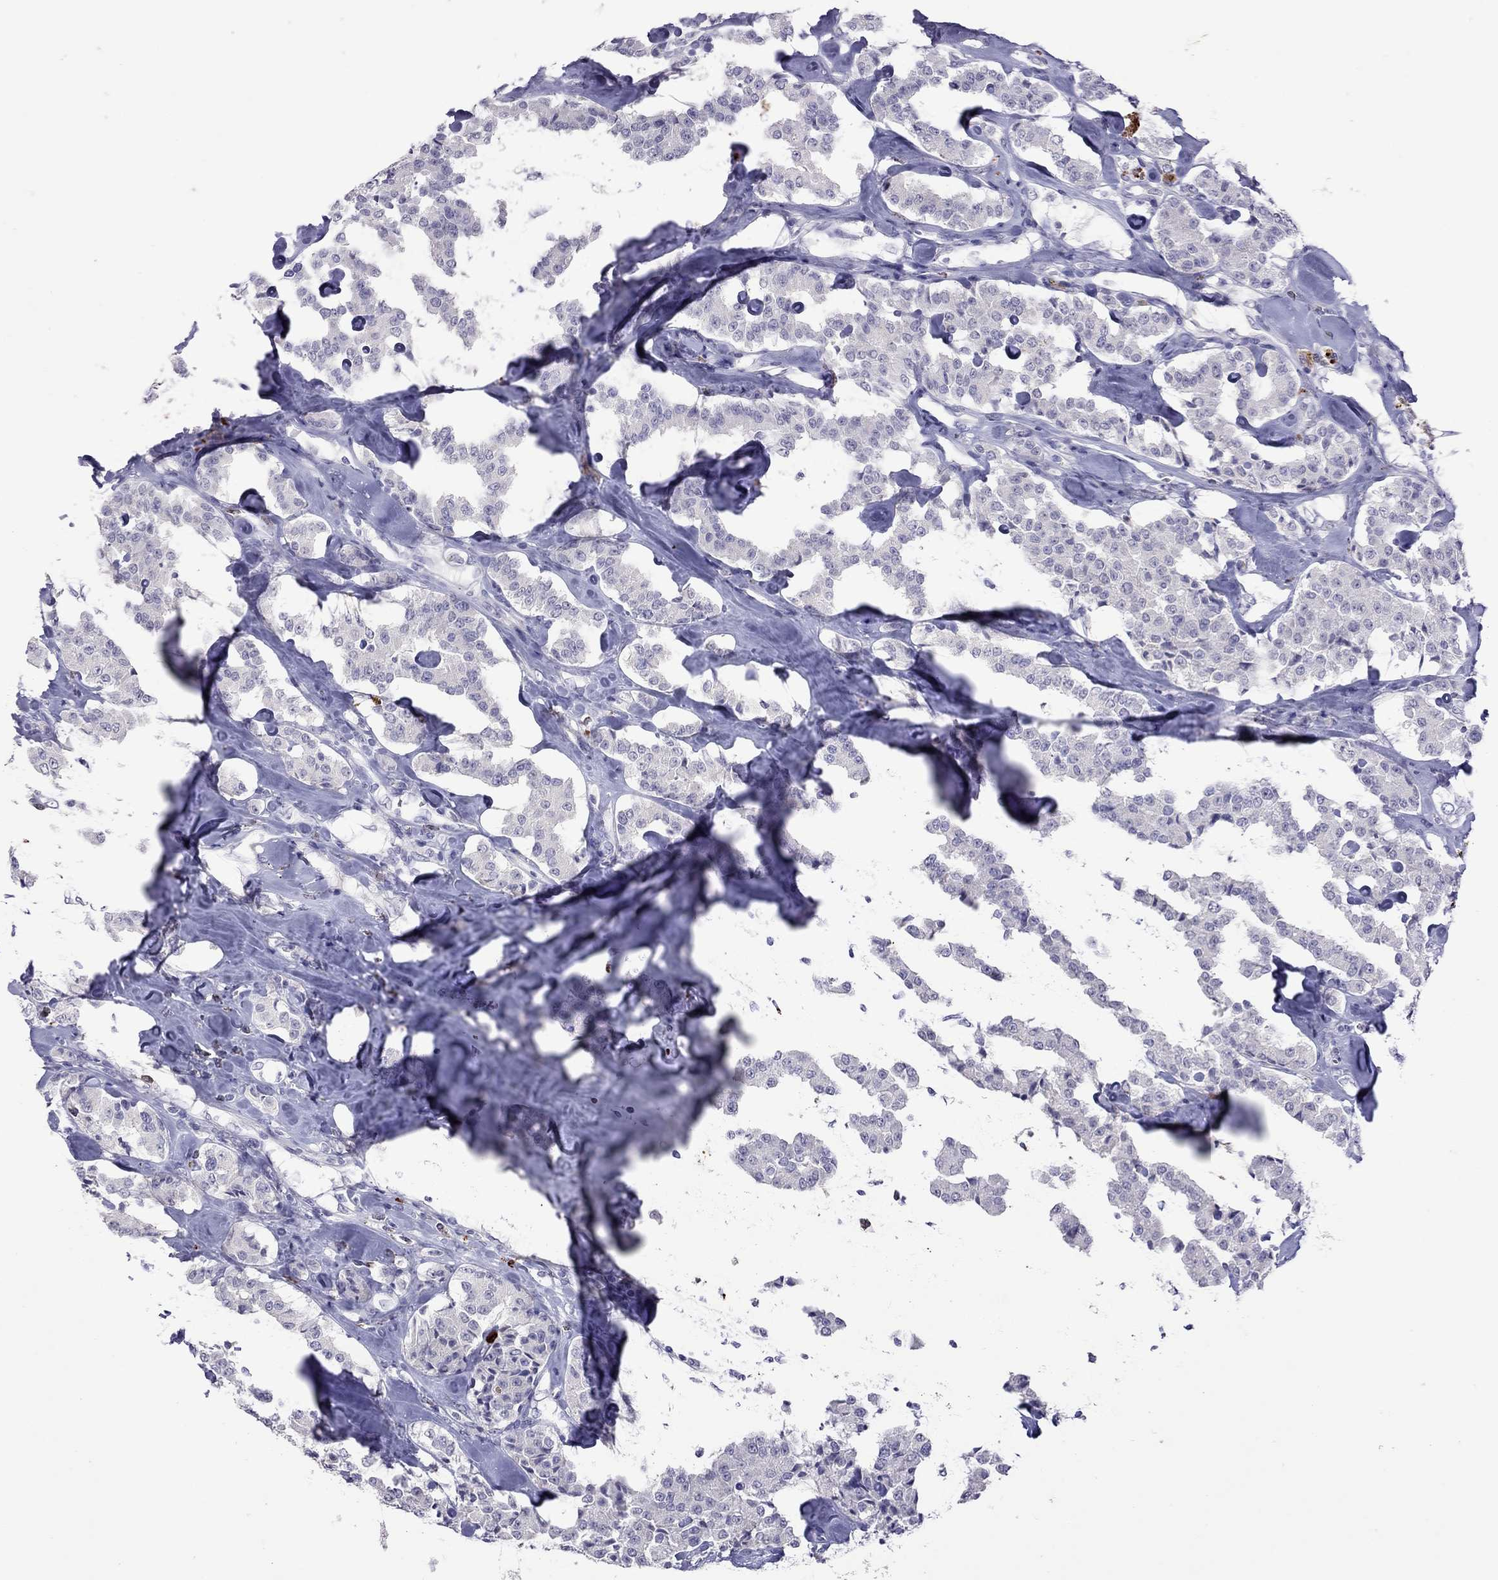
{"staining": {"intensity": "negative", "quantity": "none", "location": "none"}, "tissue": "carcinoid", "cell_type": "Tumor cells", "image_type": "cancer", "snomed": [{"axis": "morphology", "description": "Carcinoid, malignant, NOS"}, {"axis": "topography", "description": "Pancreas"}], "caption": "DAB (3,3'-diaminobenzidine) immunohistochemical staining of malignant carcinoid shows no significant expression in tumor cells.", "gene": "SLAMF1", "patient": {"sex": "male", "age": 41}}